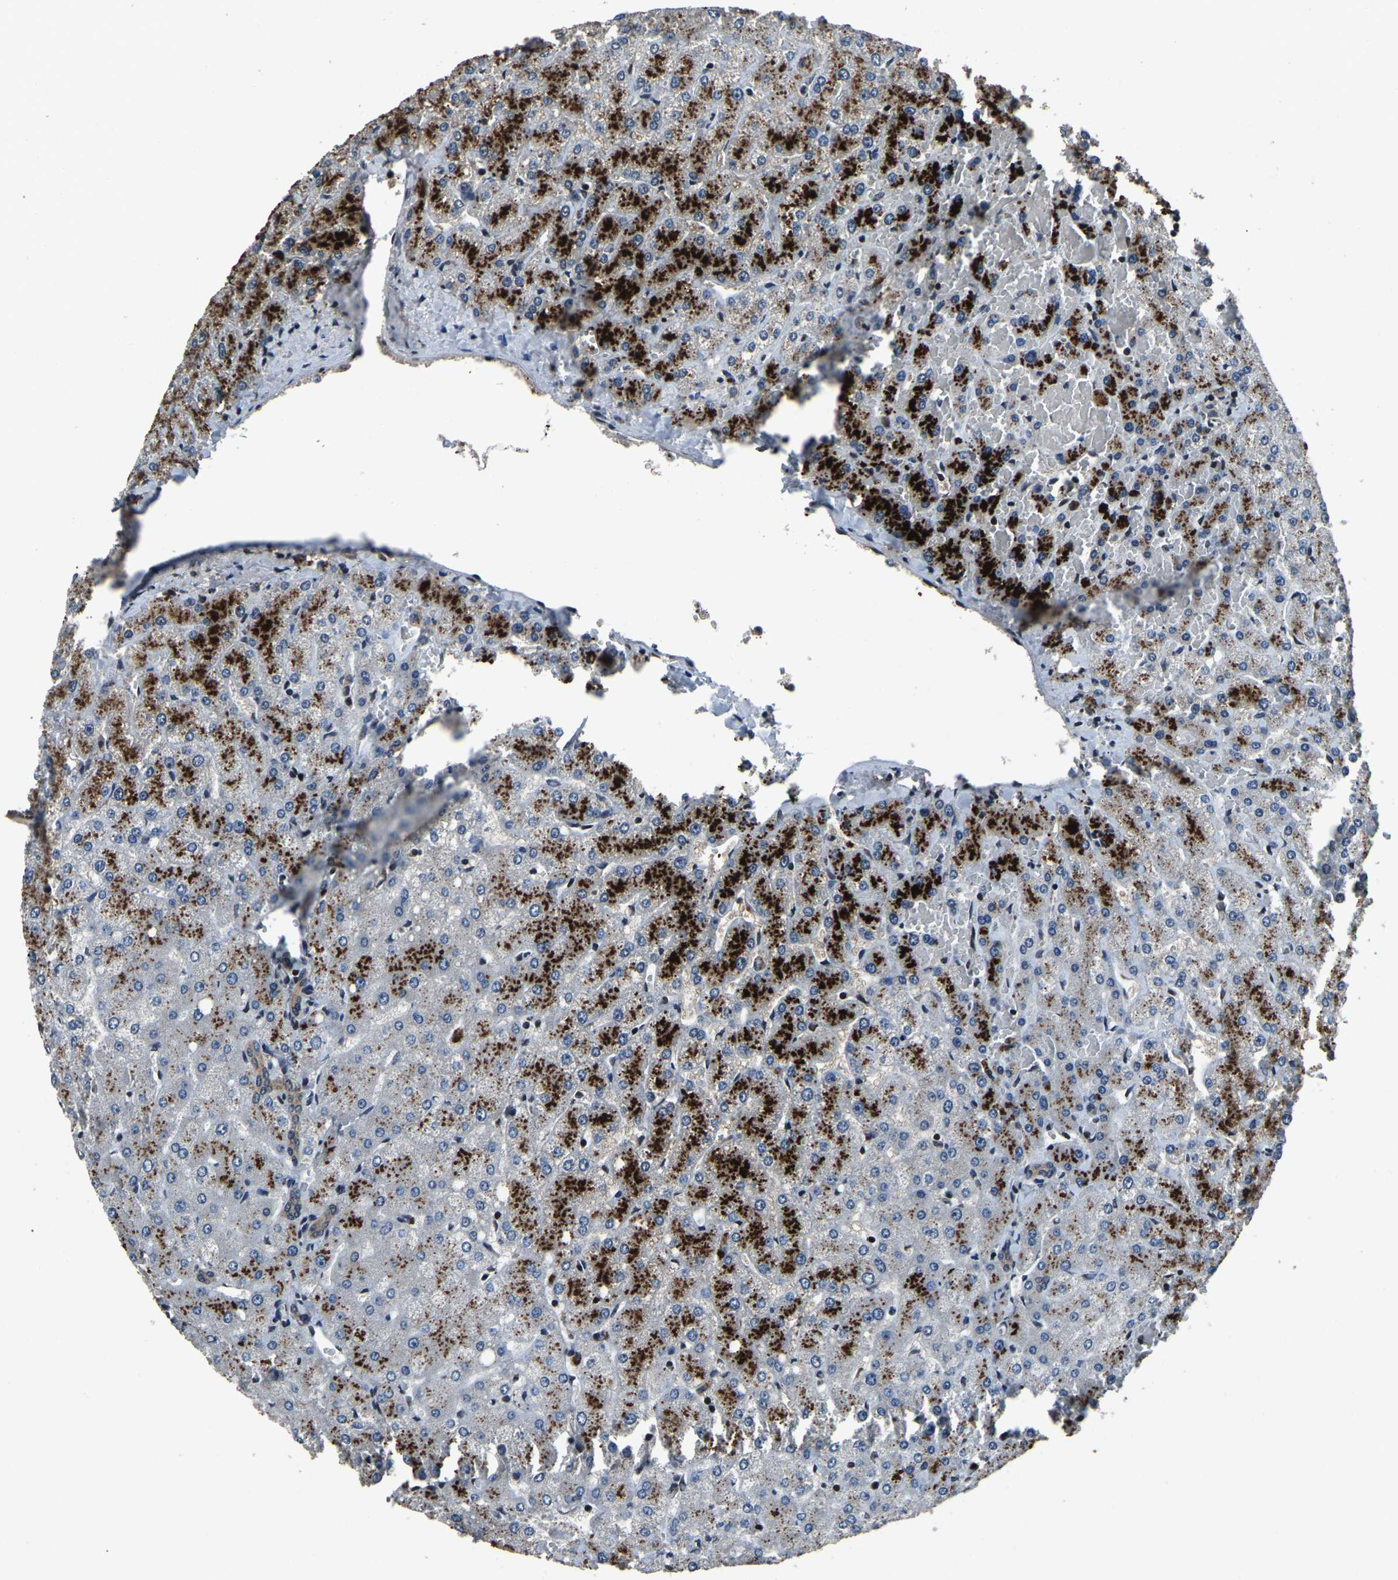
{"staining": {"intensity": "moderate", "quantity": "25%-75%", "location": "cytoplasmic/membranous"}, "tissue": "liver", "cell_type": "Cholangiocytes", "image_type": "normal", "snomed": [{"axis": "morphology", "description": "Normal tissue, NOS"}, {"axis": "topography", "description": "Liver"}], "caption": "The image reveals staining of unremarkable liver, revealing moderate cytoplasmic/membranous protein expression (brown color) within cholangiocytes.", "gene": "ANKIB1", "patient": {"sex": "female", "age": 54}}